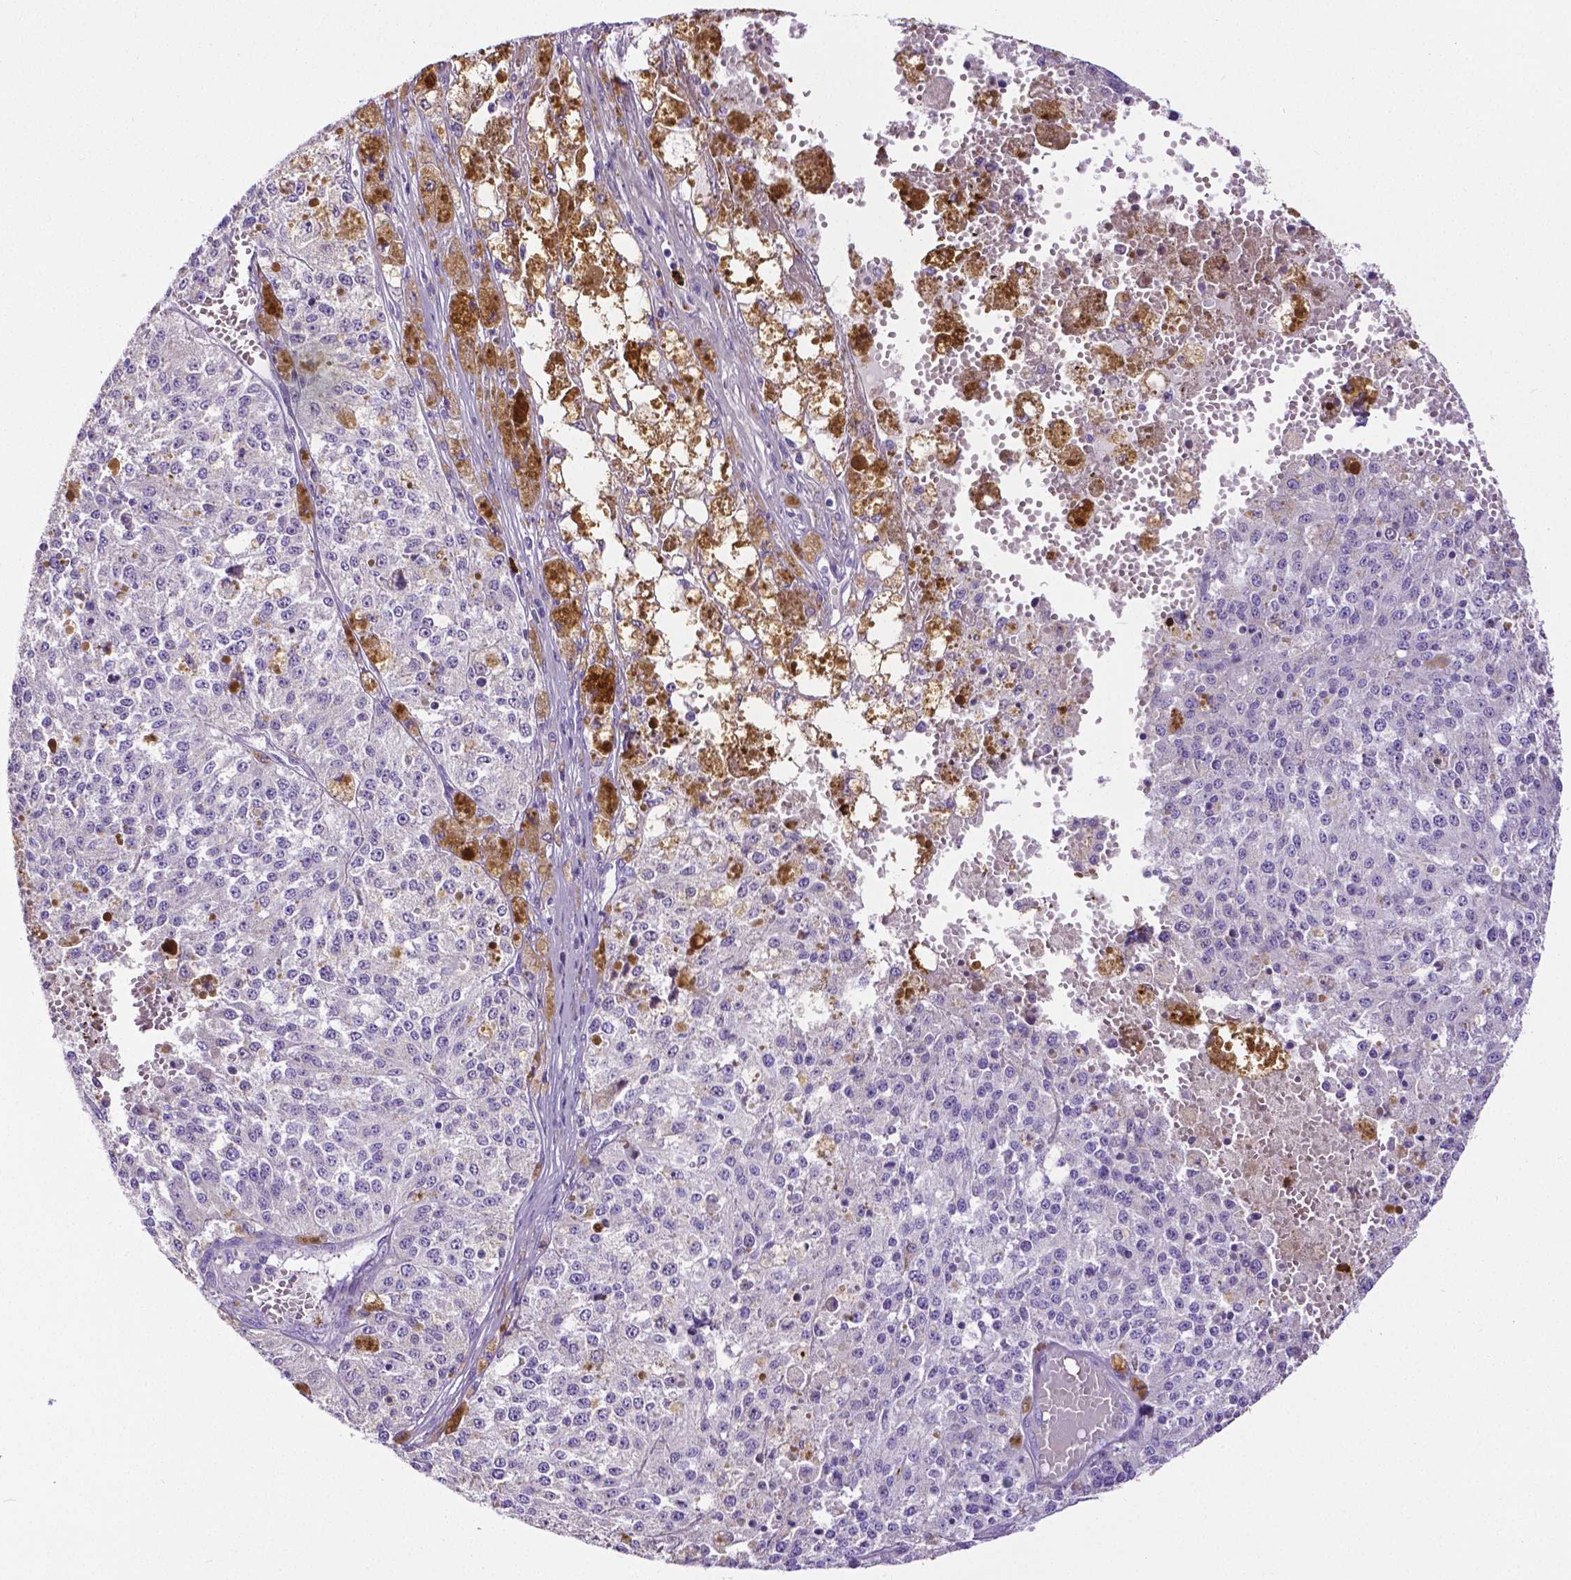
{"staining": {"intensity": "negative", "quantity": "none", "location": "none"}, "tissue": "melanoma", "cell_type": "Tumor cells", "image_type": "cancer", "snomed": [{"axis": "morphology", "description": "Malignant melanoma, Metastatic site"}, {"axis": "topography", "description": "Lymph node"}], "caption": "There is no significant positivity in tumor cells of melanoma.", "gene": "MMP9", "patient": {"sex": "female", "age": 64}}